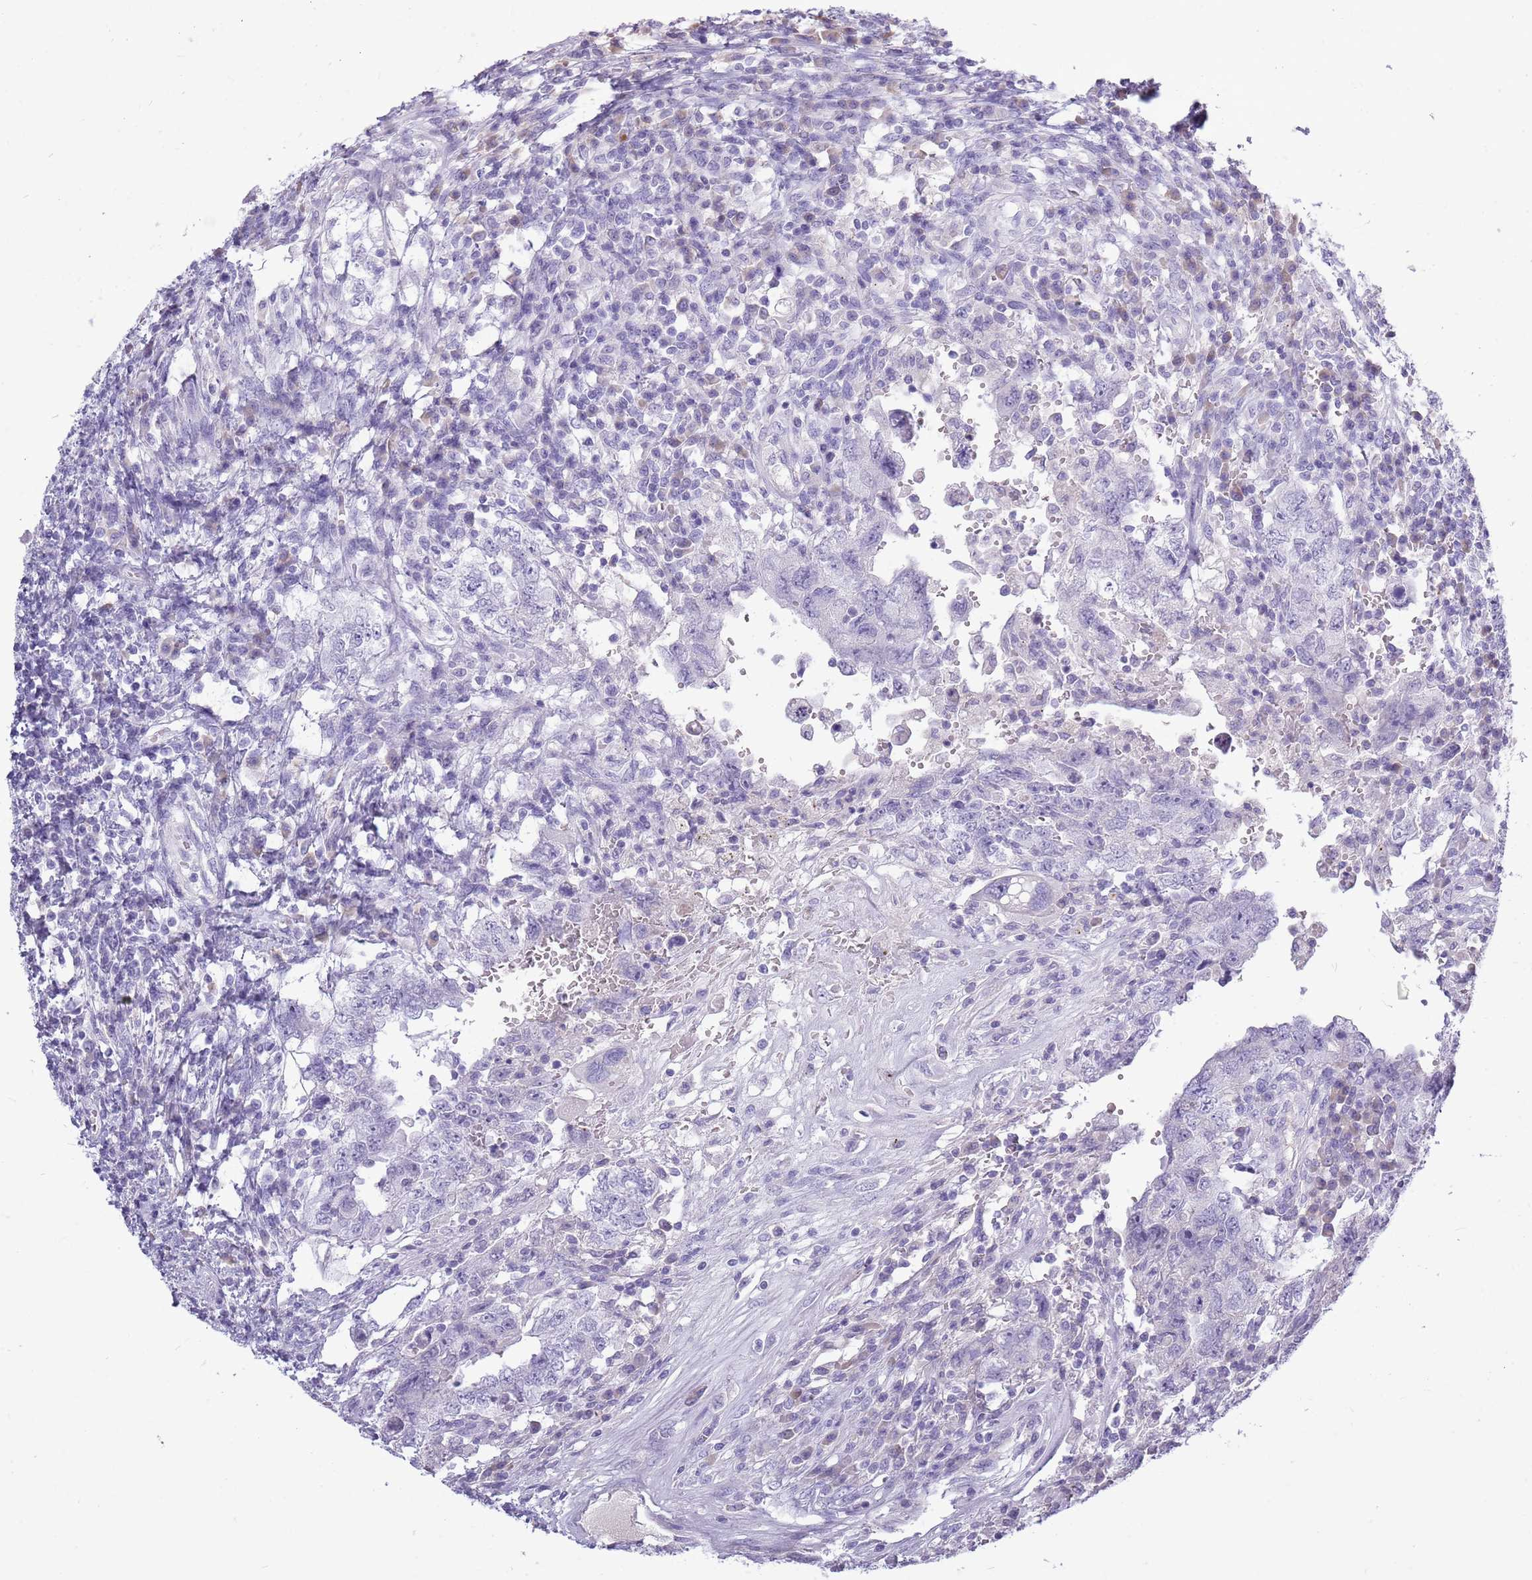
{"staining": {"intensity": "negative", "quantity": "none", "location": "none"}, "tissue": "testis cancer", "cell_type": "Tumor cells", "image_type": "cancer", "snomed": [{"axis": "morphology", "description": "Carcinoma, Embryonal, NOS"}, {"axis": "topography", "description": "Testis"}], "caption": "The IHC photomicrograph has no significant staining in tumor cells of testis embryonal carcinoma tissue.", "gene": "ZNF425", "patient": {"sex": "male", "age": 26}}